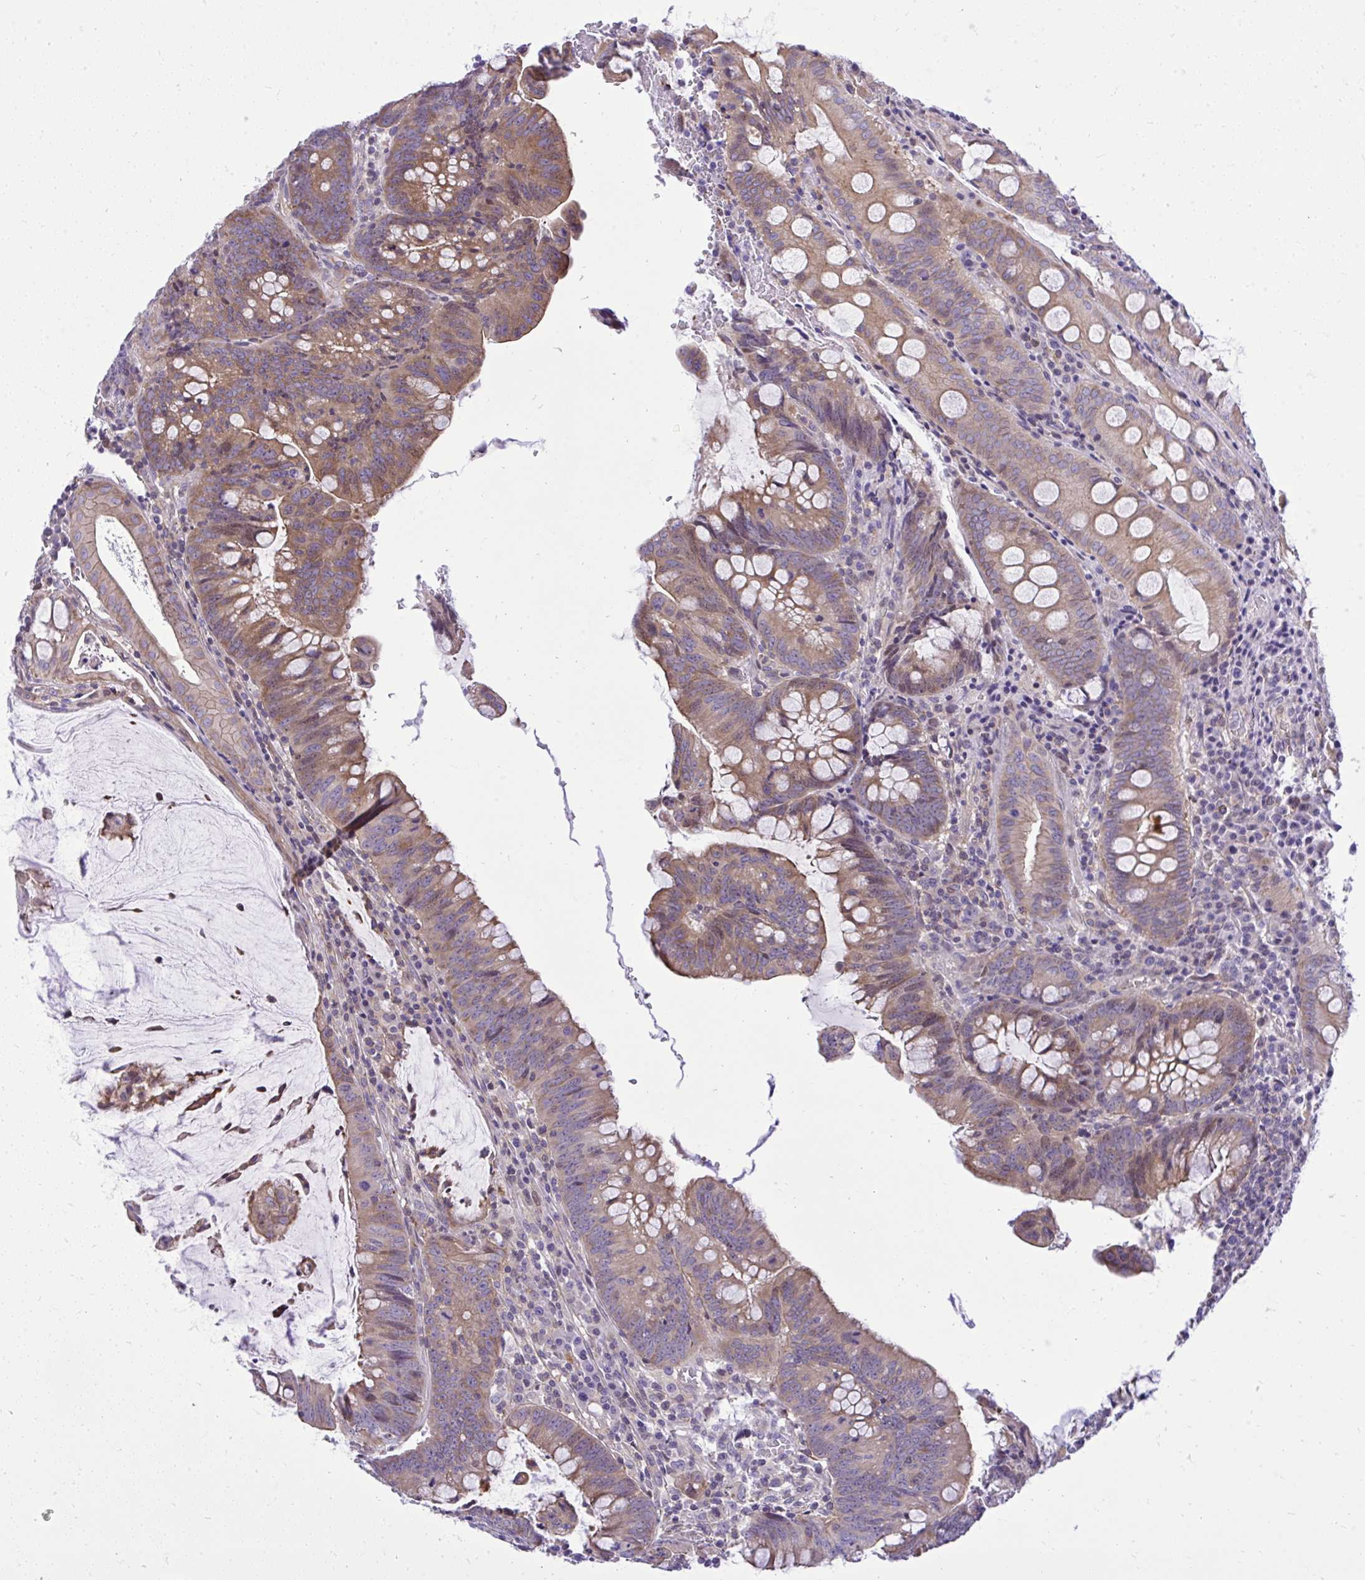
{"staining": {"intensity": "moderate", "quantity": ">75%", "location": "cytoplasmic/membranous"}, "tissue": "colorectal cancer", "cell_type": "Tumor cells", "image_type": "cancer", "snomed": [{"axis": "morphology", "description": "Adenocarcinoma, NOS"}, {"axis": "topography", "description": "Colon"}], "caption": "DAB immunohistochemical staining of human colorectal cancer displays moderate cytoplasmic/membranous protein expression in about >75% of tumor cells.", "gene": "GRK4", "patient": {"sex": "male", "age": 62}}